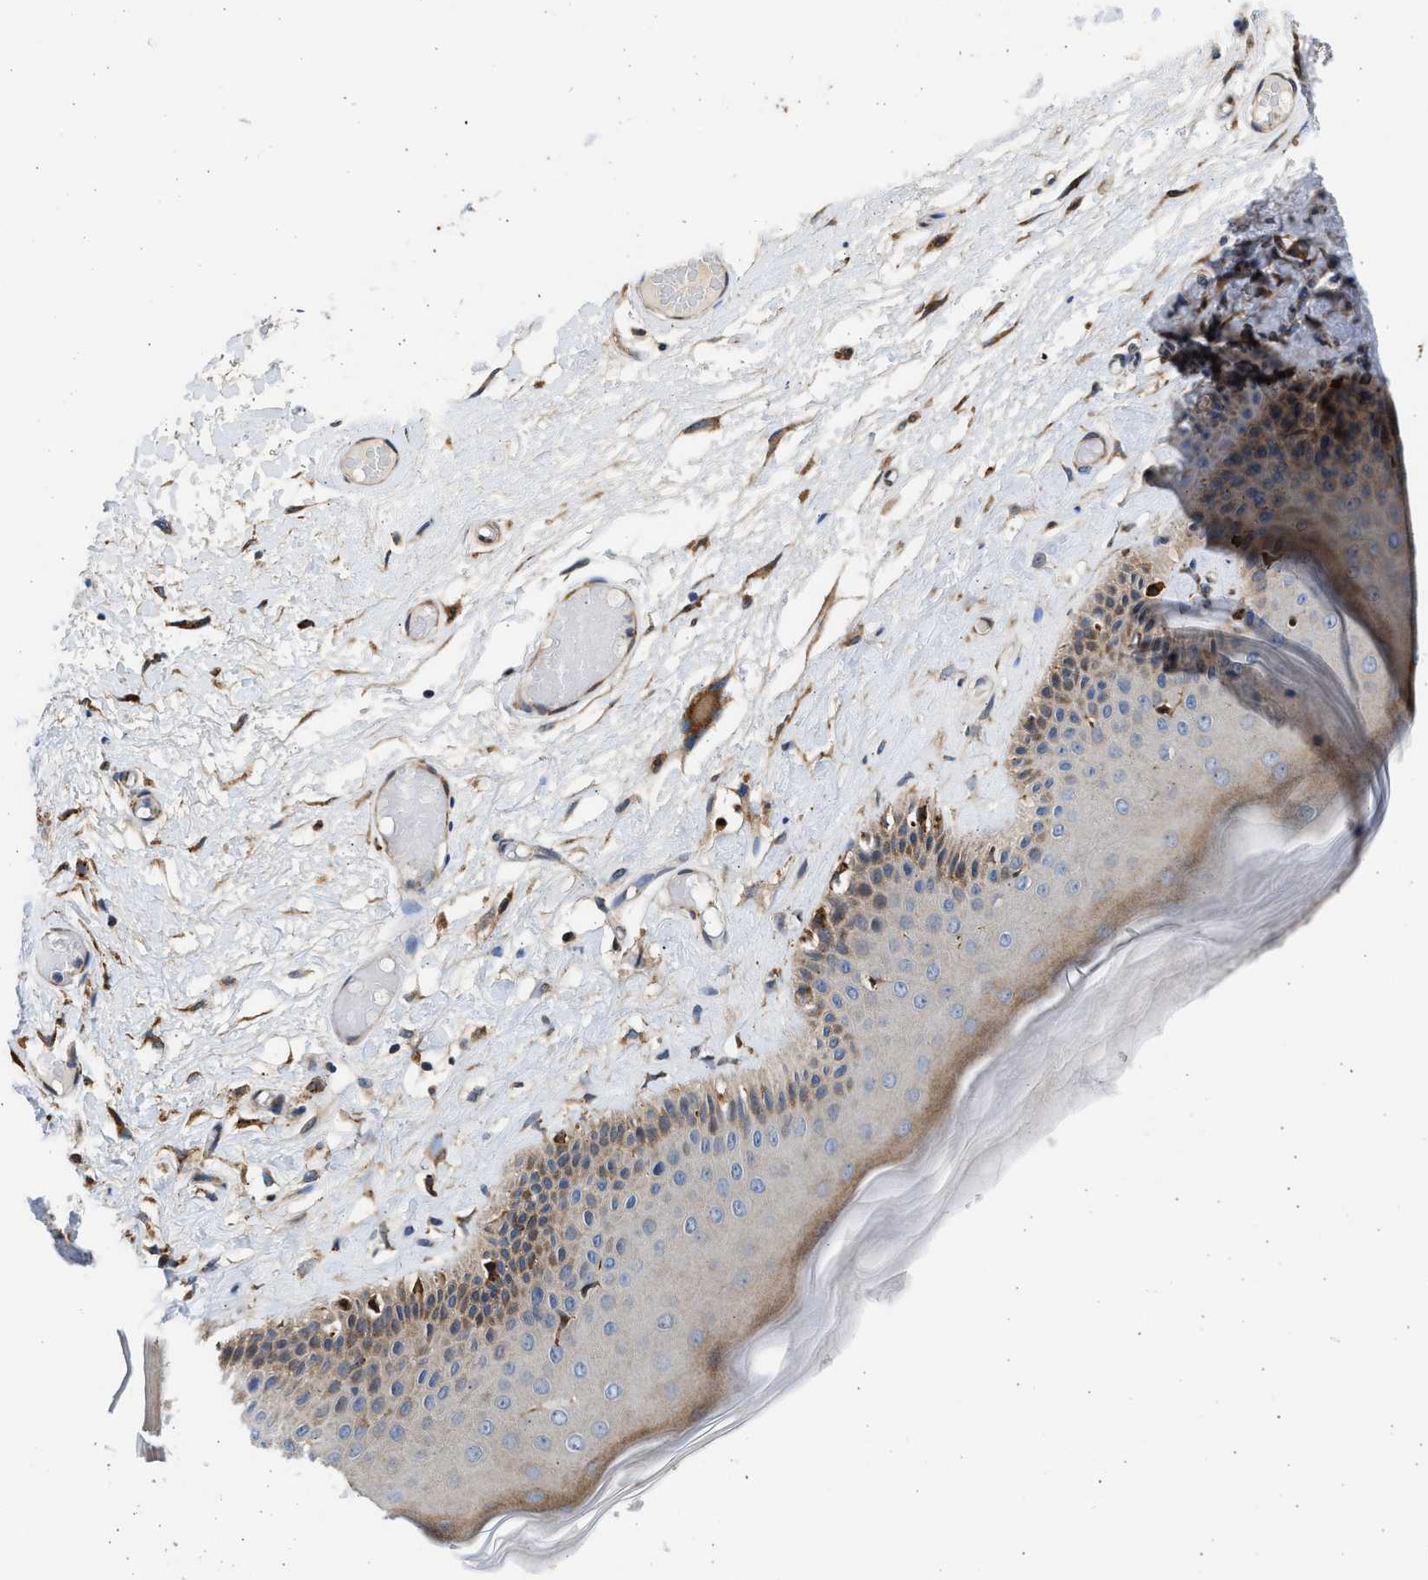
{"staining": {"intensity": "moderate", "quantity": "<25%", "location": "cytoplasmic/membranous"}, "tissue": "skin", "cell_type": "Epidermal cells", "image_type": "normal", "snomed": [{"axis": "morphology", "description": "Normal tissue, NOS"}, {"axis": "topography", "description": "Vulva"}], "caption": "High-magnification brightfield microscopy of normal skin stained with DAB (brown) and counterstained with hematoxylin (blue). epidermal cells exhibit moderate cytoplasmic/membranous positivity is appreciated in about<25% of cells.", "gene": "PLD2", "patient": {"sex": "female", "age": 73}}